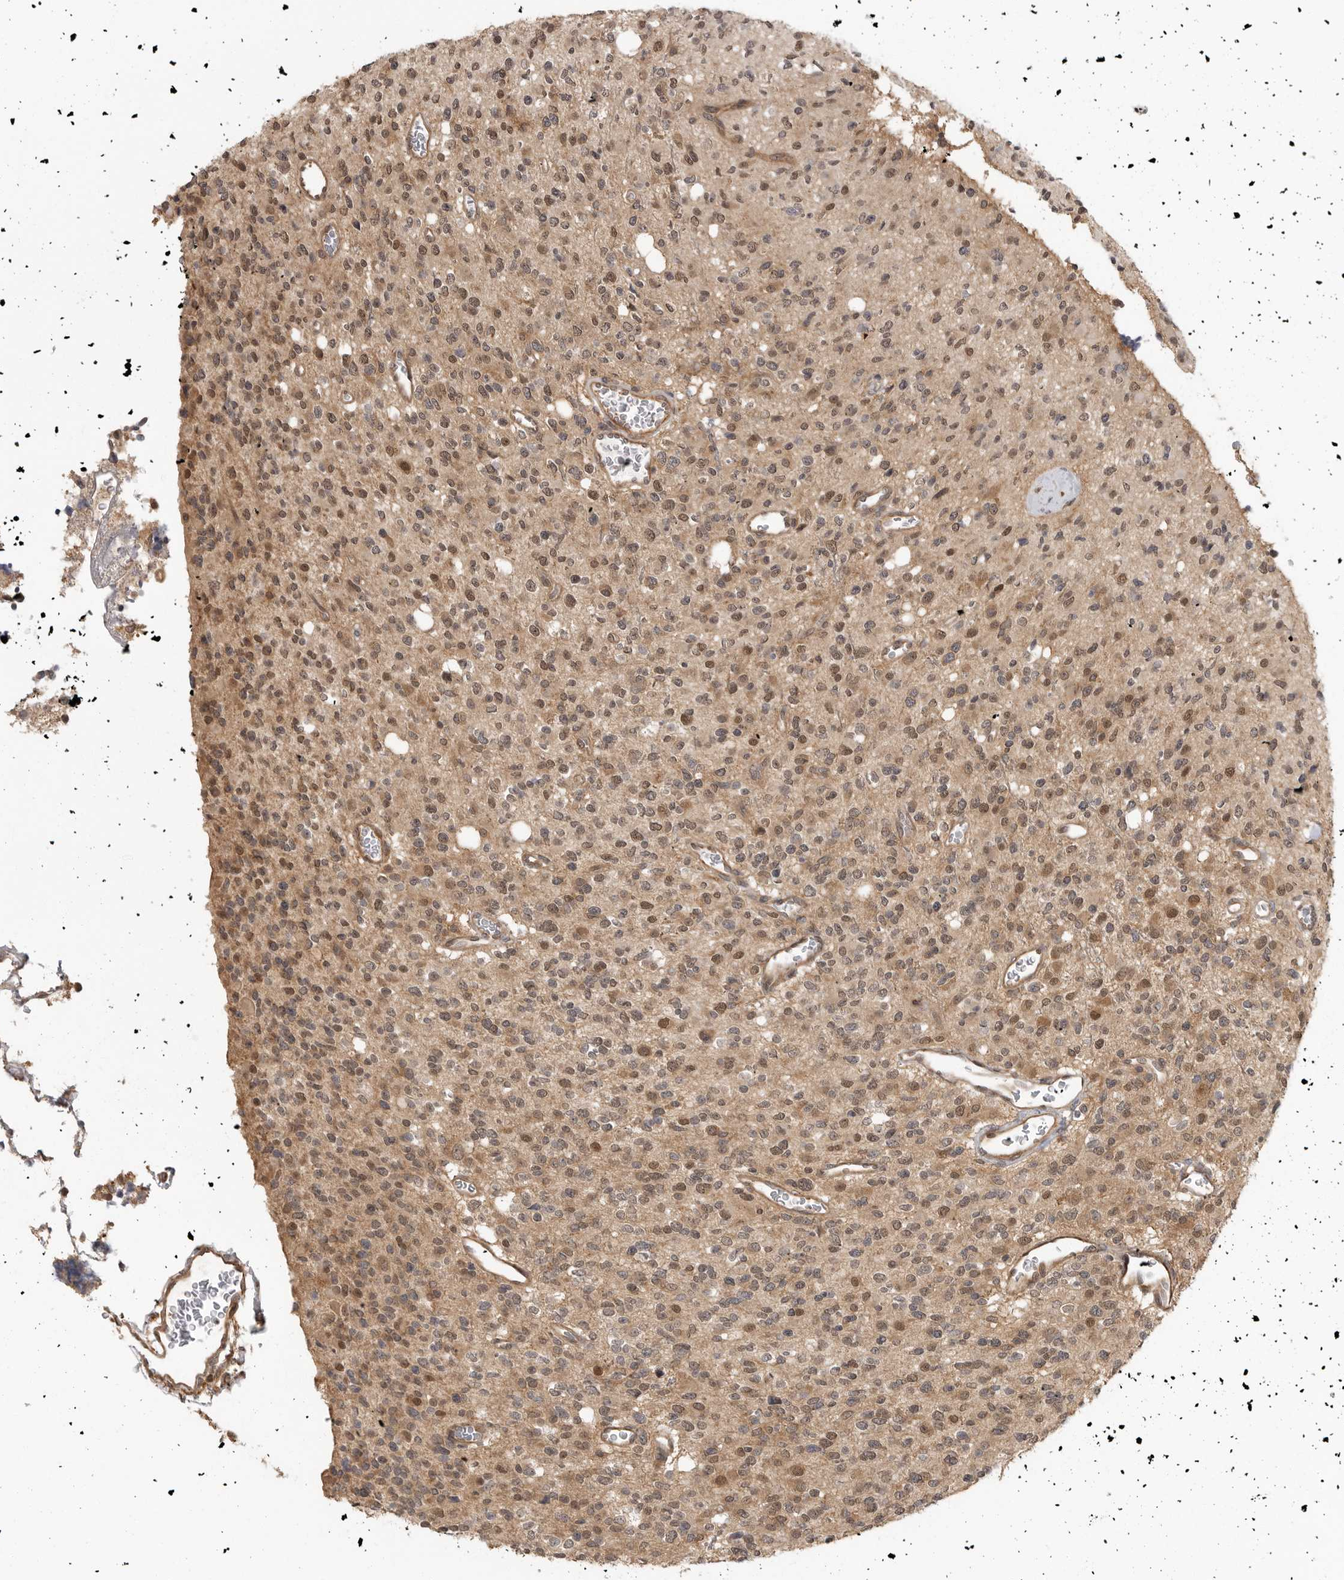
{"staining": {"intensity": "moderate", "quantity": ">75%", "location": "cytoplasmic/membranous,nuclear"}, "tissue": "glioma", "cell_type": "Tumor cells", "image_type": "cancer", "snomed": [{"axis": "morphology", "description": "Glioma, malignant, High grade"}, {"axis": "topography", "description": "Brain"}], "caption": "Protein staining reveals moderate cytoplasmic/membranous and nuclear staining in about >75% of tumor cells in glioma.", "gene": "ERN1", "patient": {"sex": "male", "age": 34}}